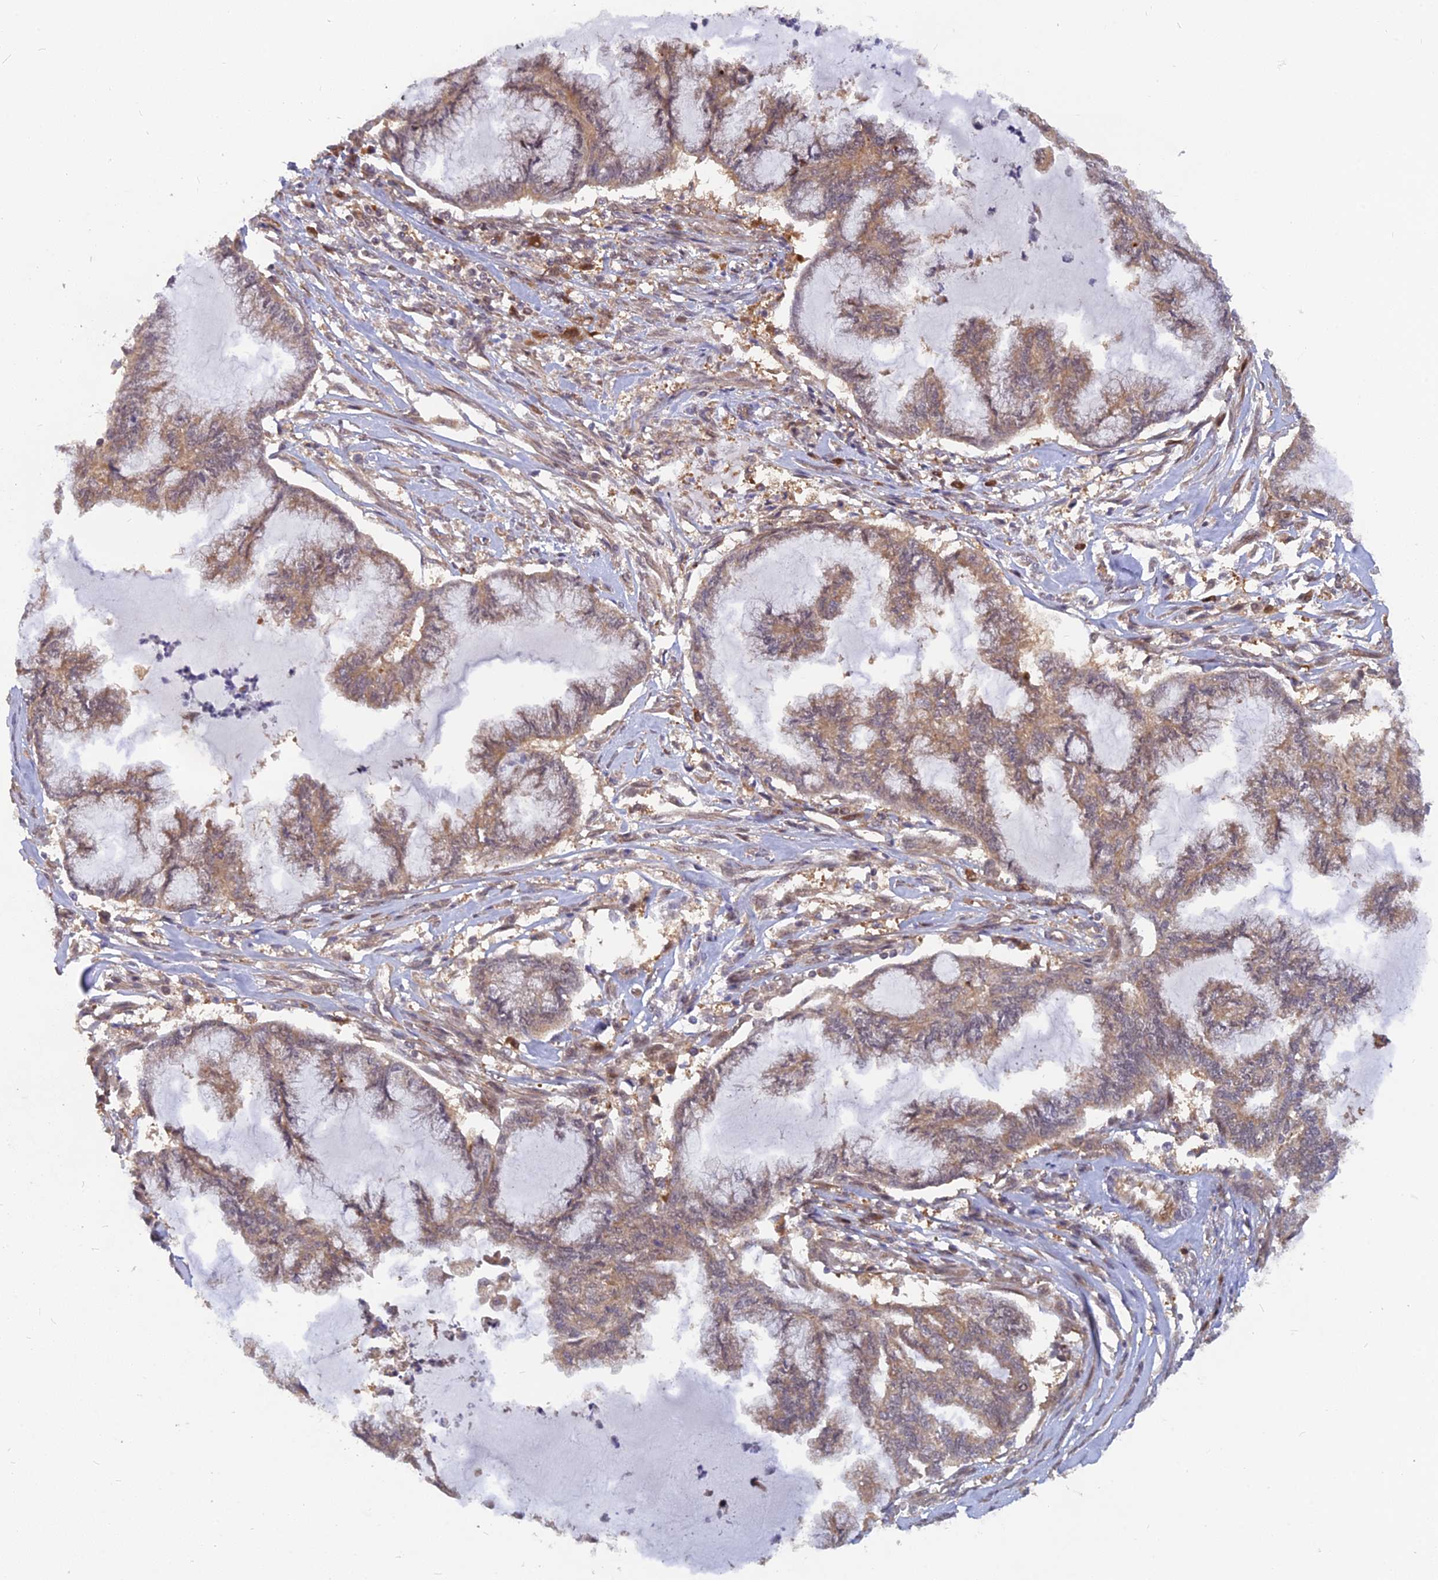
{"staining": {"intensity": "moderate", "quantity": ">75%", "location": "cytoplasmic/membranous"}, "tissue": "endometrial cancer", "cell_type": "Tumor cells", "image_type": "cancer", "snomed": [{"axis": "morphology", "description": "Adenocarcinoma, NOS"}, {"axis": "topography", "description": "Endometrium"}], "caption": "IHC of endometrial cancer shows medium levels of moderate cytoplasmic/membranous positivity in approximately >75% of tumor cells.", "gene": "ARL2BP", "patient": {"sex": "female", "age": 86}}